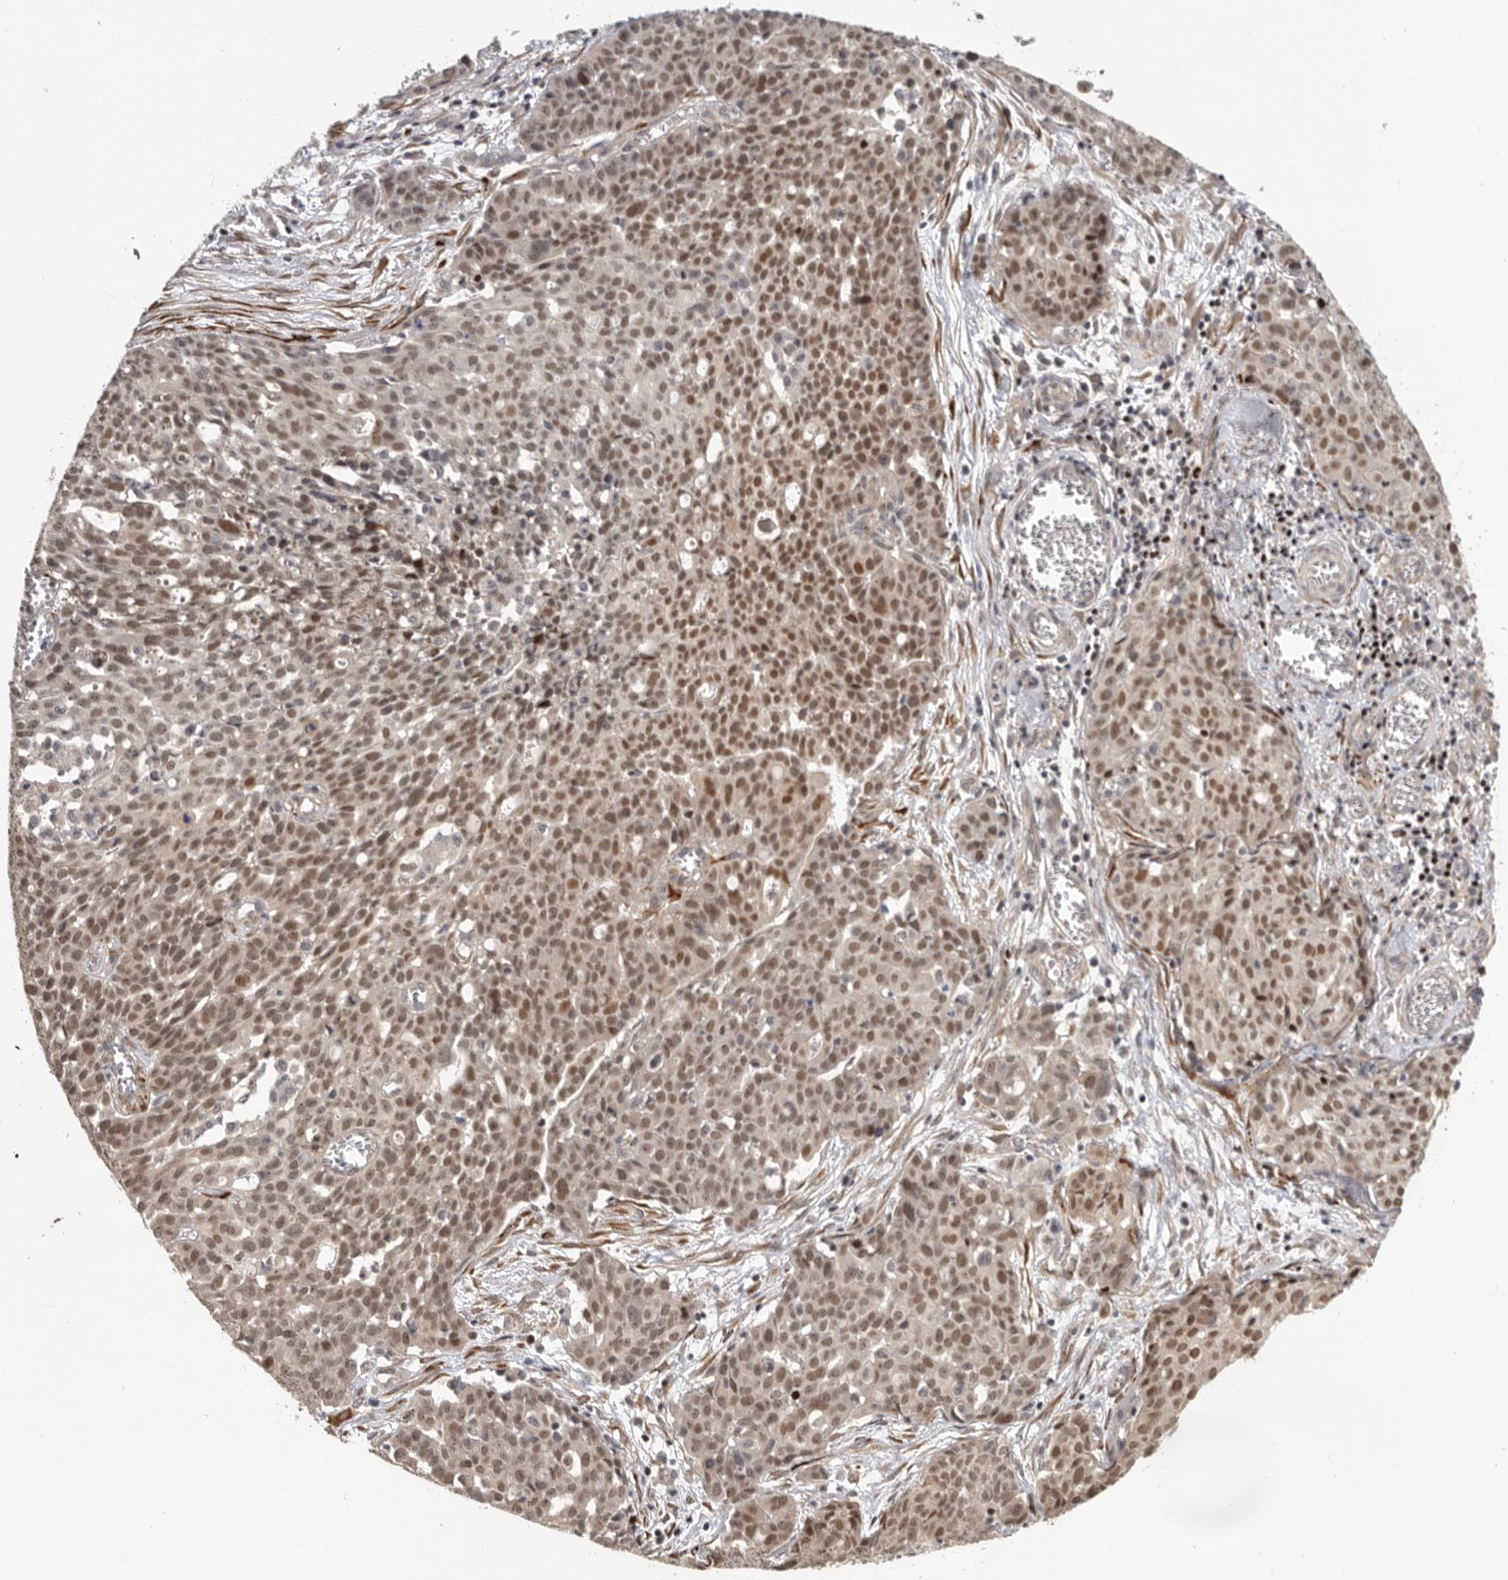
{"staining": {"intensity": "moderate", "quantity": ">75%", "location": "nuclear"}, "tissue": "ovarian cancer", "cell_type": "Tumor cells", "image_type": "cancer", "snomed": [{"axis": "morphology", "description": "Cystadenocarcinoma, serous, NOS"}, {"axis": "topography", "description": "Soft tissue"}, {"axis": "topography", "description": "Ovary"}], "caption": "Immunohistochemistry (IHC) staining of ovarian cancer (serous cystadenocarcinoma), which displays medium levels of moderate nuclear positivity in about >75% of tumor cells indicating moderate nuclear protein positivity. The staining was performed using DAB (brown) for protein detection and nuclei were counterstained in hematoxylin (blue).", "gene": "HENMT1", "patient": {"sex": "female", "age": 57}}